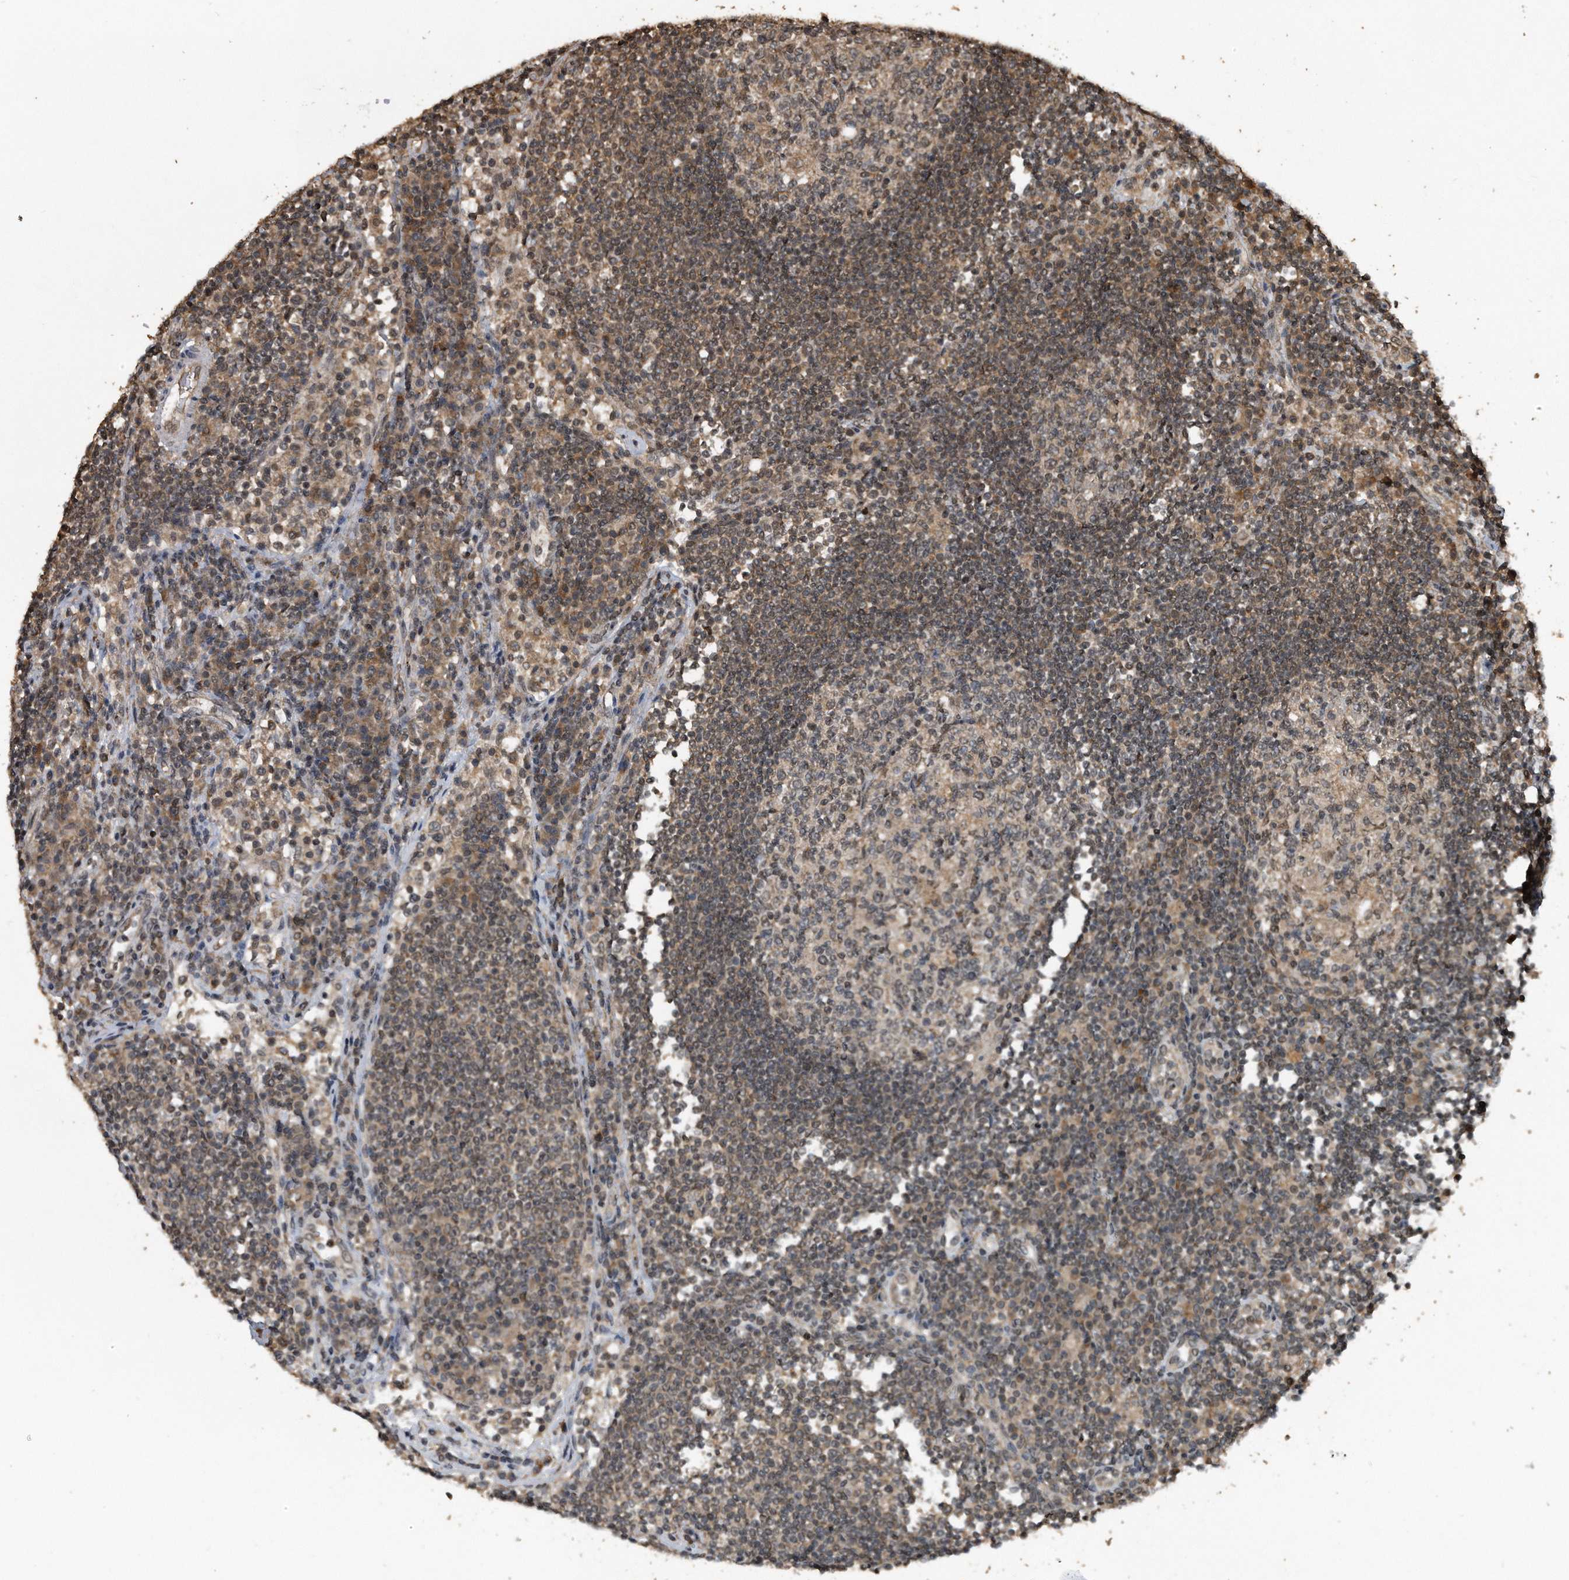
{"staining": {"intensity": "weak", "quantity": "25%-75%", "location": "cytoplasmic/membranous"}, "tissue": "lymph node", "cell_type": "Germinal center cells", "image_type": "normal", "snomed": [{"axis": "morphology", "description": "Normal tissue, NOS"}, {"axis": "topography", "description": "Lymph node"}], "caption": "Immunohistochemistry (IHC) (DAB) staining of benign lymph node shows weak cytoplasmic/membranous protein staining in about 25%-75% of germinal center cells. (DAB (3,3'-diaminobenzidine) = brown stain, brightfield microscopy at high magnification).", "gene": "CRYZL1", "patient": {"sex": "female", "age": 53}}